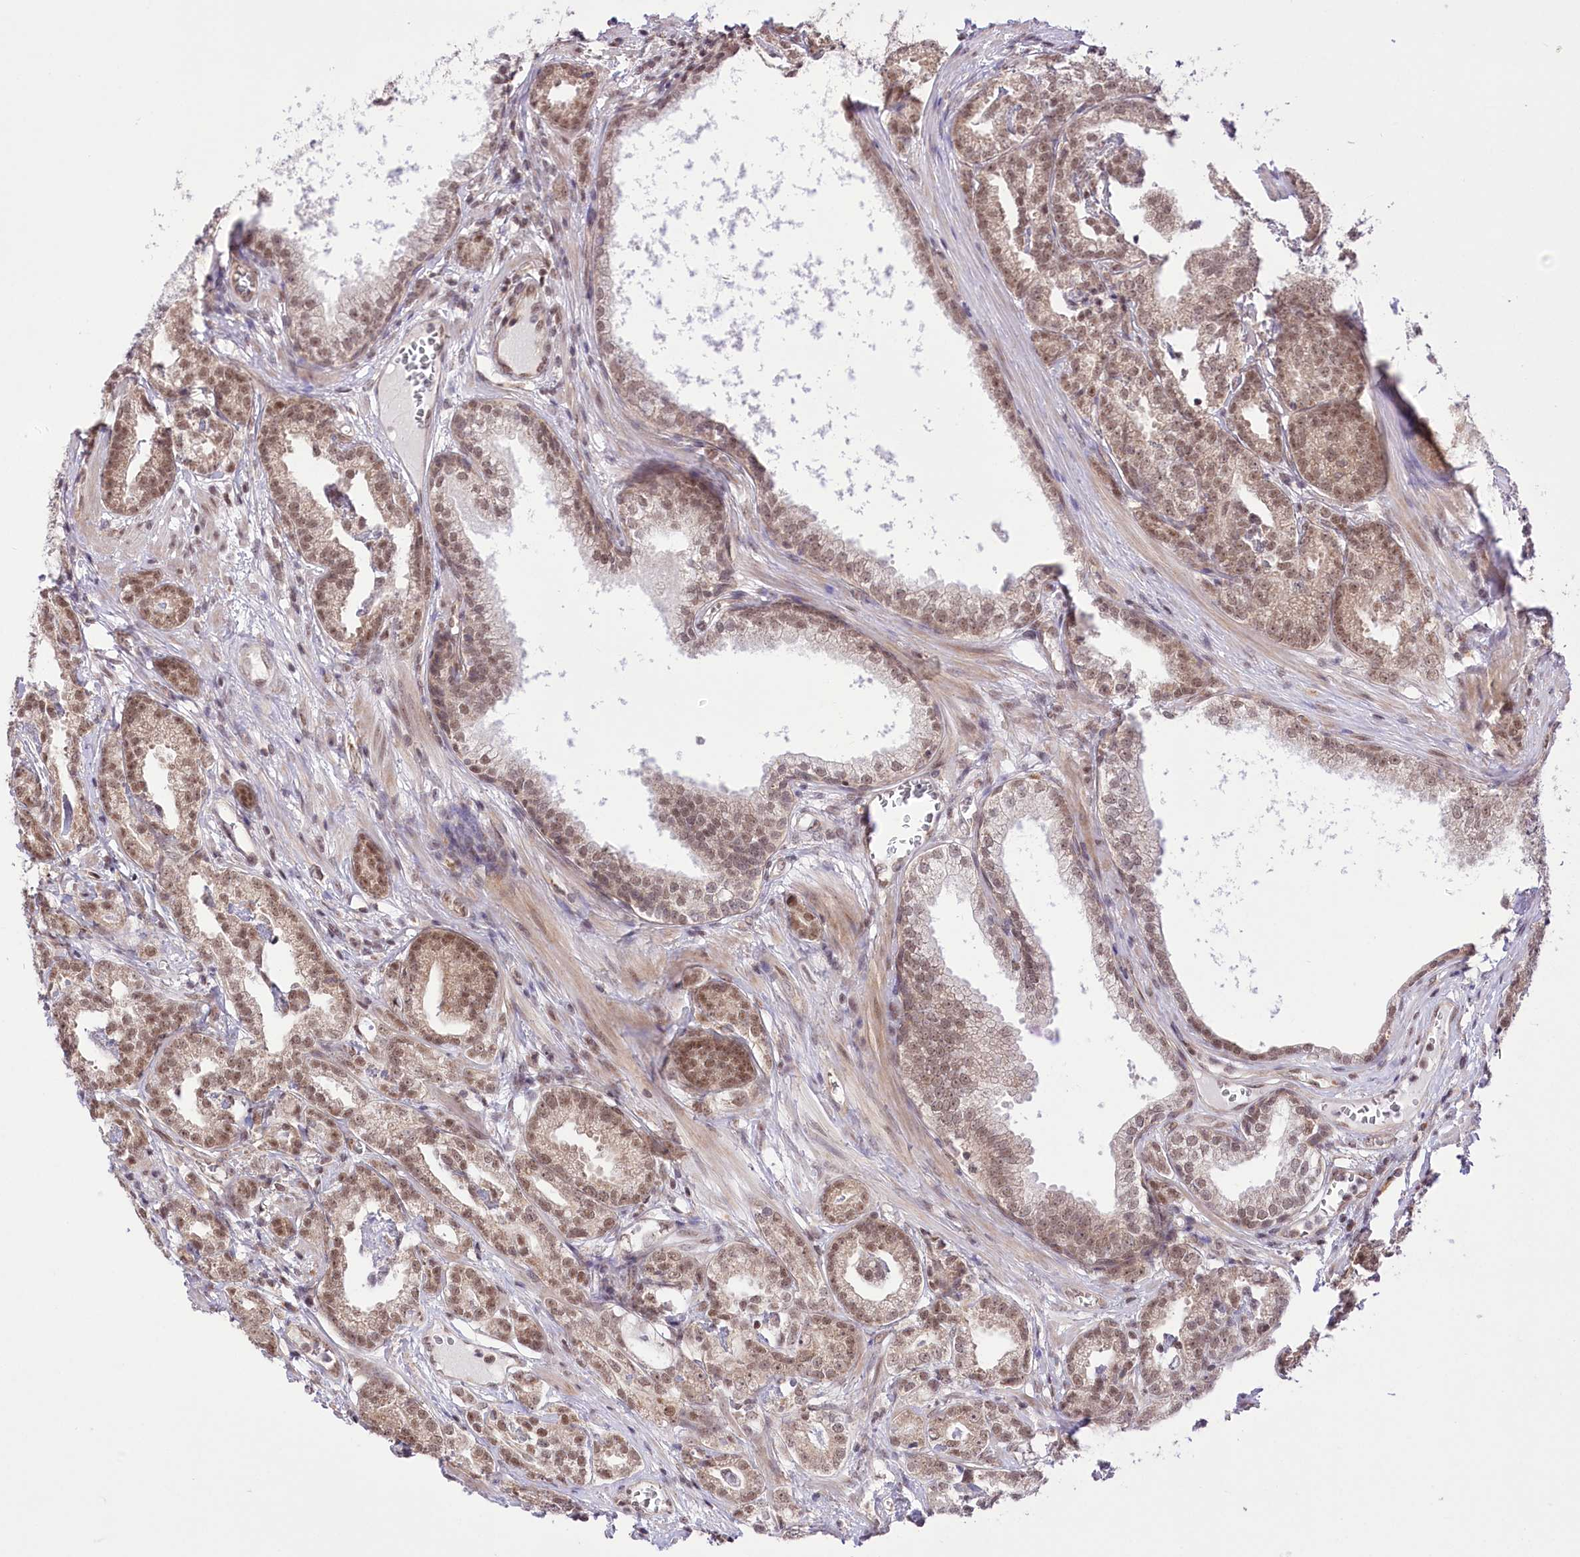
{"staining": {"intensity": "moderate", "quantity": "25%-75%", "location": "nuclear"}, "tissue": "prostate cancer", "cell_type": "Tumor cells", "image_type": "cancer", "snomed": [{"axis": "morphology", "description": "Adenocarcinoma, High grade"}, {"axis": "topography", "description": "Prostate"}], "caption": "The image reveals a brown stain indicating the presence of a protein in the nuclear of tumor cells in prostate adenocarcinoma (high-grade).", "gene": "ZMAT2", "patient": {"sex": "male", "age": 69}}